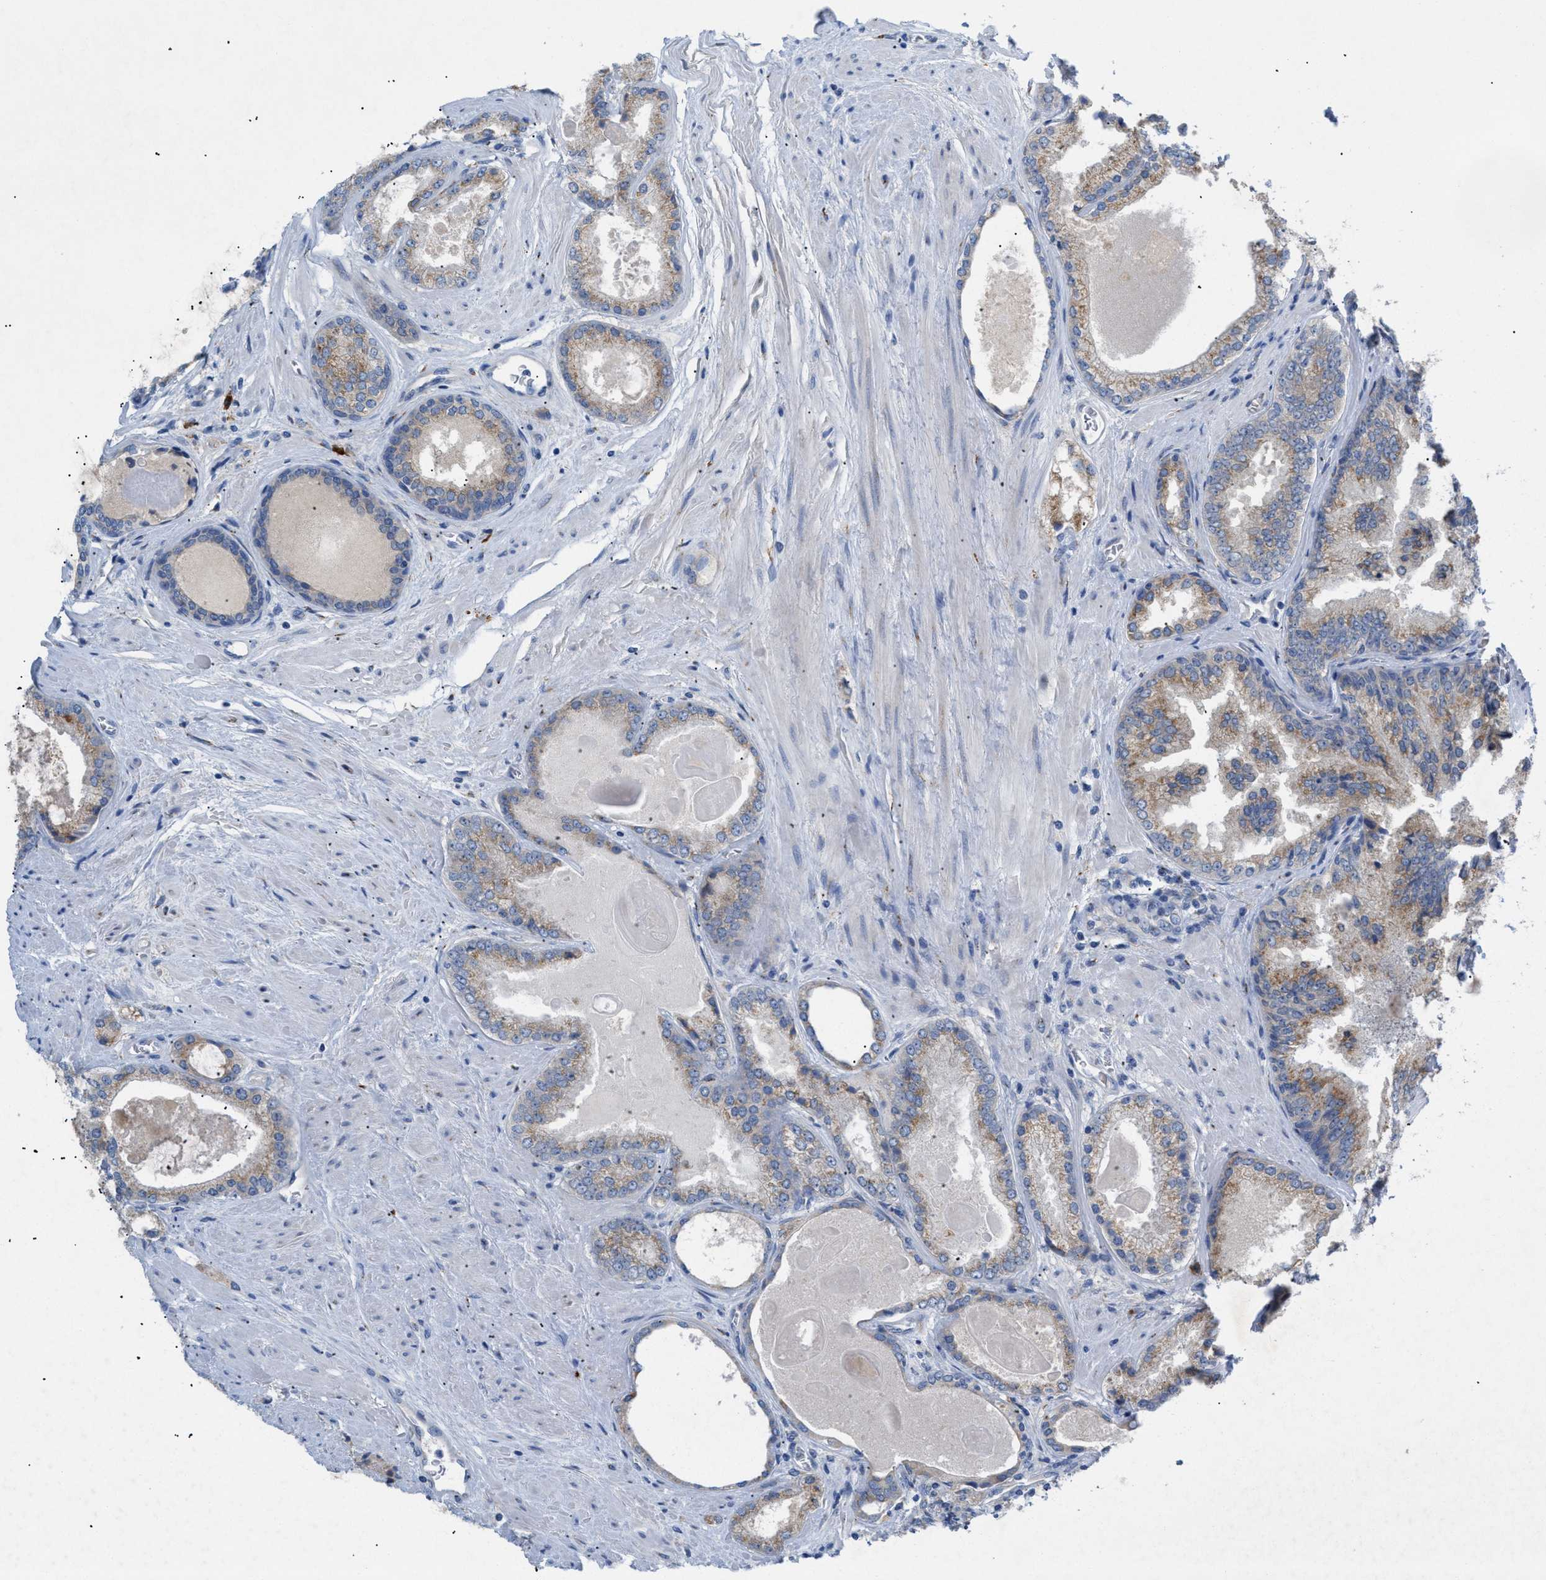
{"staining": {"intensity": "moderate", "quantity": "<25%", "location": "cytoplasmic/membranous"}, "tissue": "prostate cancer", "cell_type": "Tumor cells", "image_type": "cancer", "snomed": [{"axis": "morphology", "description": "Adenocarcinoma, High grade"}, {"axis": "topography", "description": "Prostate"}], "caption": "About <25% of tumor cells in human prostate cancer (adenocarcinoma (high-grade)) reveal moderate cytoplasmic/membranous protein expression as visualized by brown immunohistochemical staining.", "gene": "SLC50A1", "patient": {"sex": "male", "age": 65}}